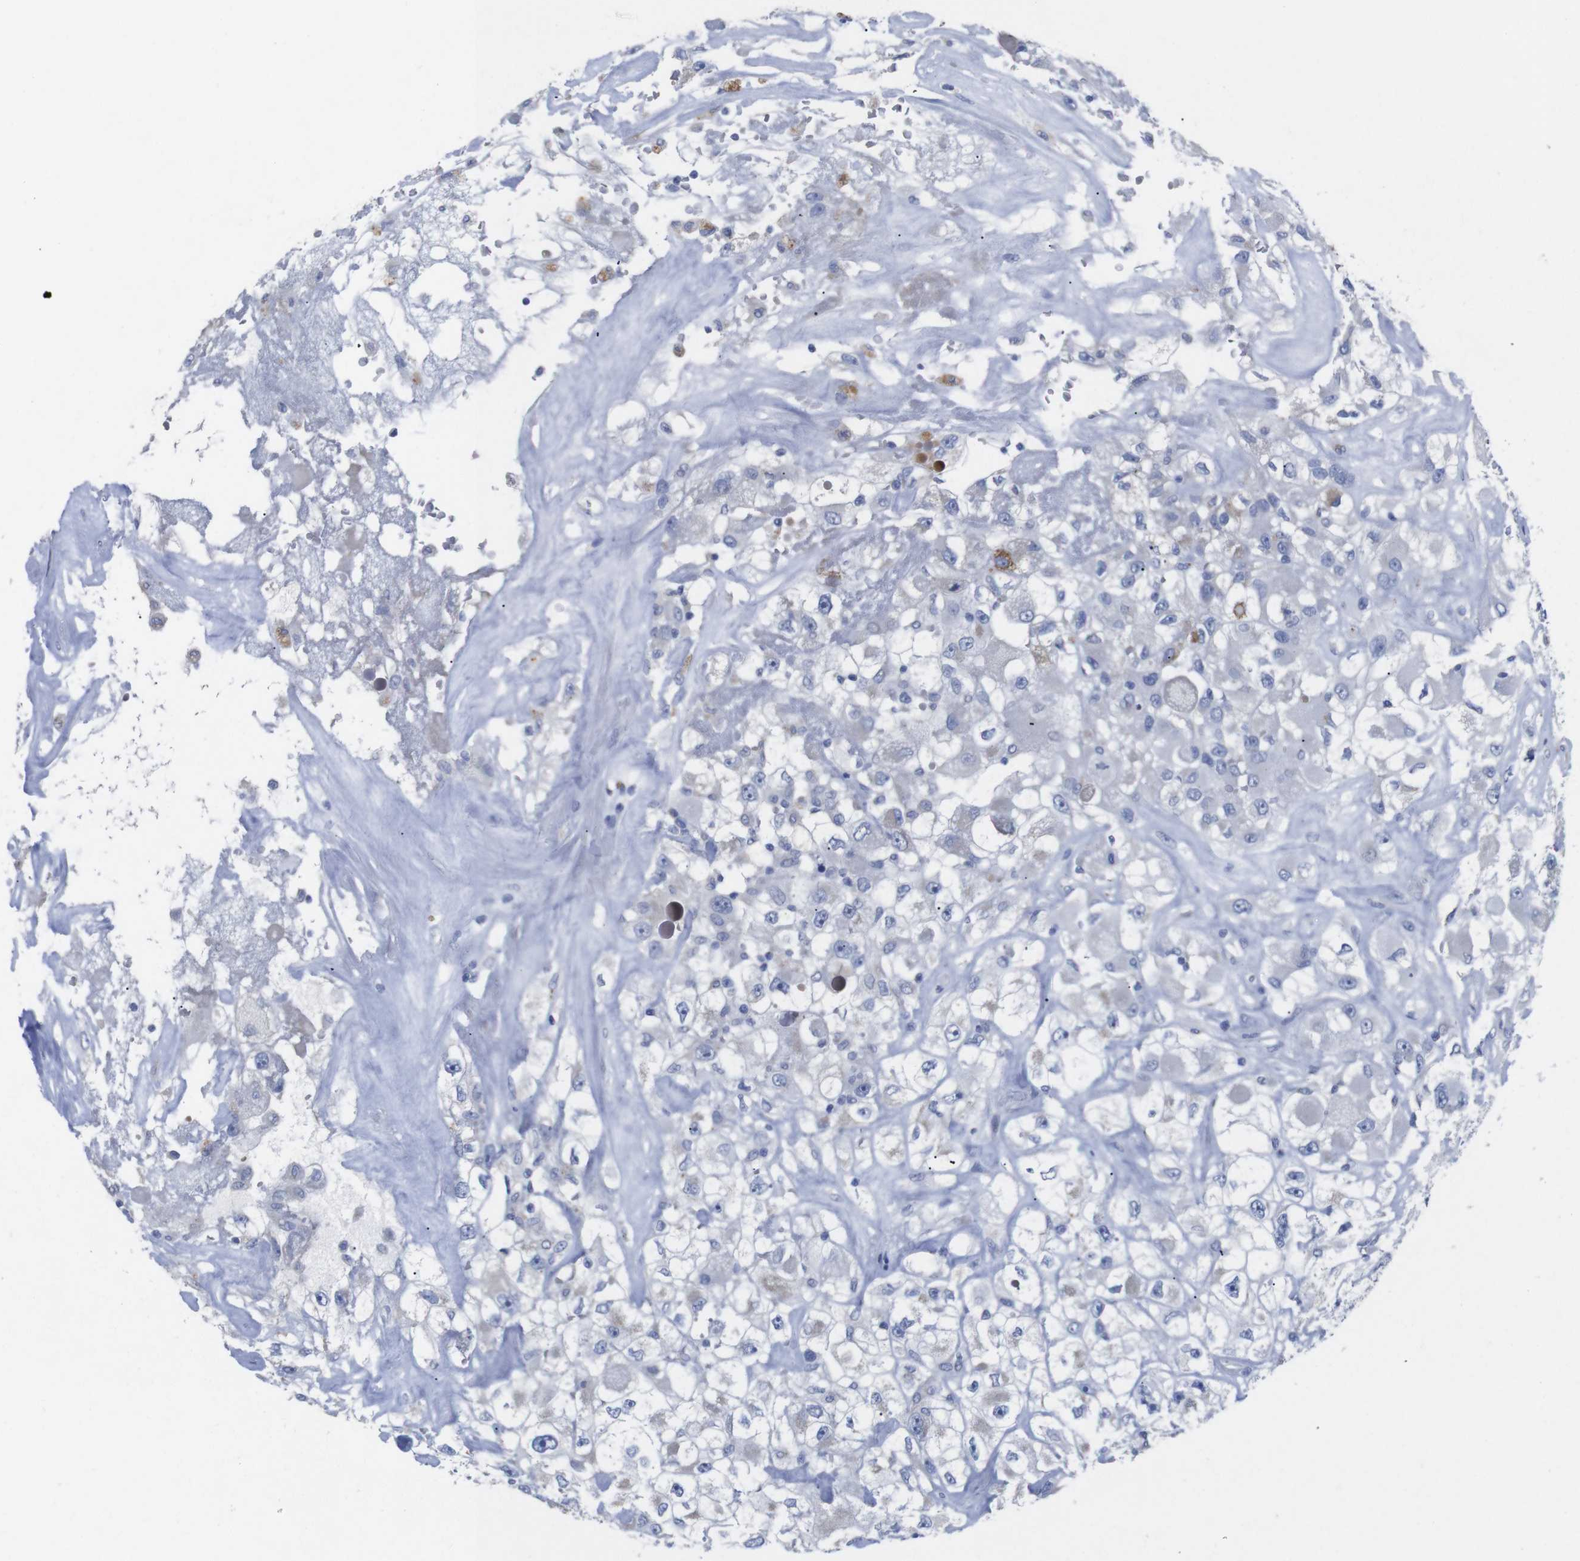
{"staining": {"intensity": "negative", "quantity": "none", "location": "none"}, "tissue": "renal cancer", "cell_type": "Tumor cells", "image_type": "cancer", "snomed": [{"axis": "morphology", "description": "Adenocarcinoma, NOS"}, {"axis": "topography", "description": "Kidney"}], "caption": "The histopathology image displays no significant positivity in tumor cells of renal cancer.", "gene": "GJB2", "patient": {"sex": "female", "age": 52}}